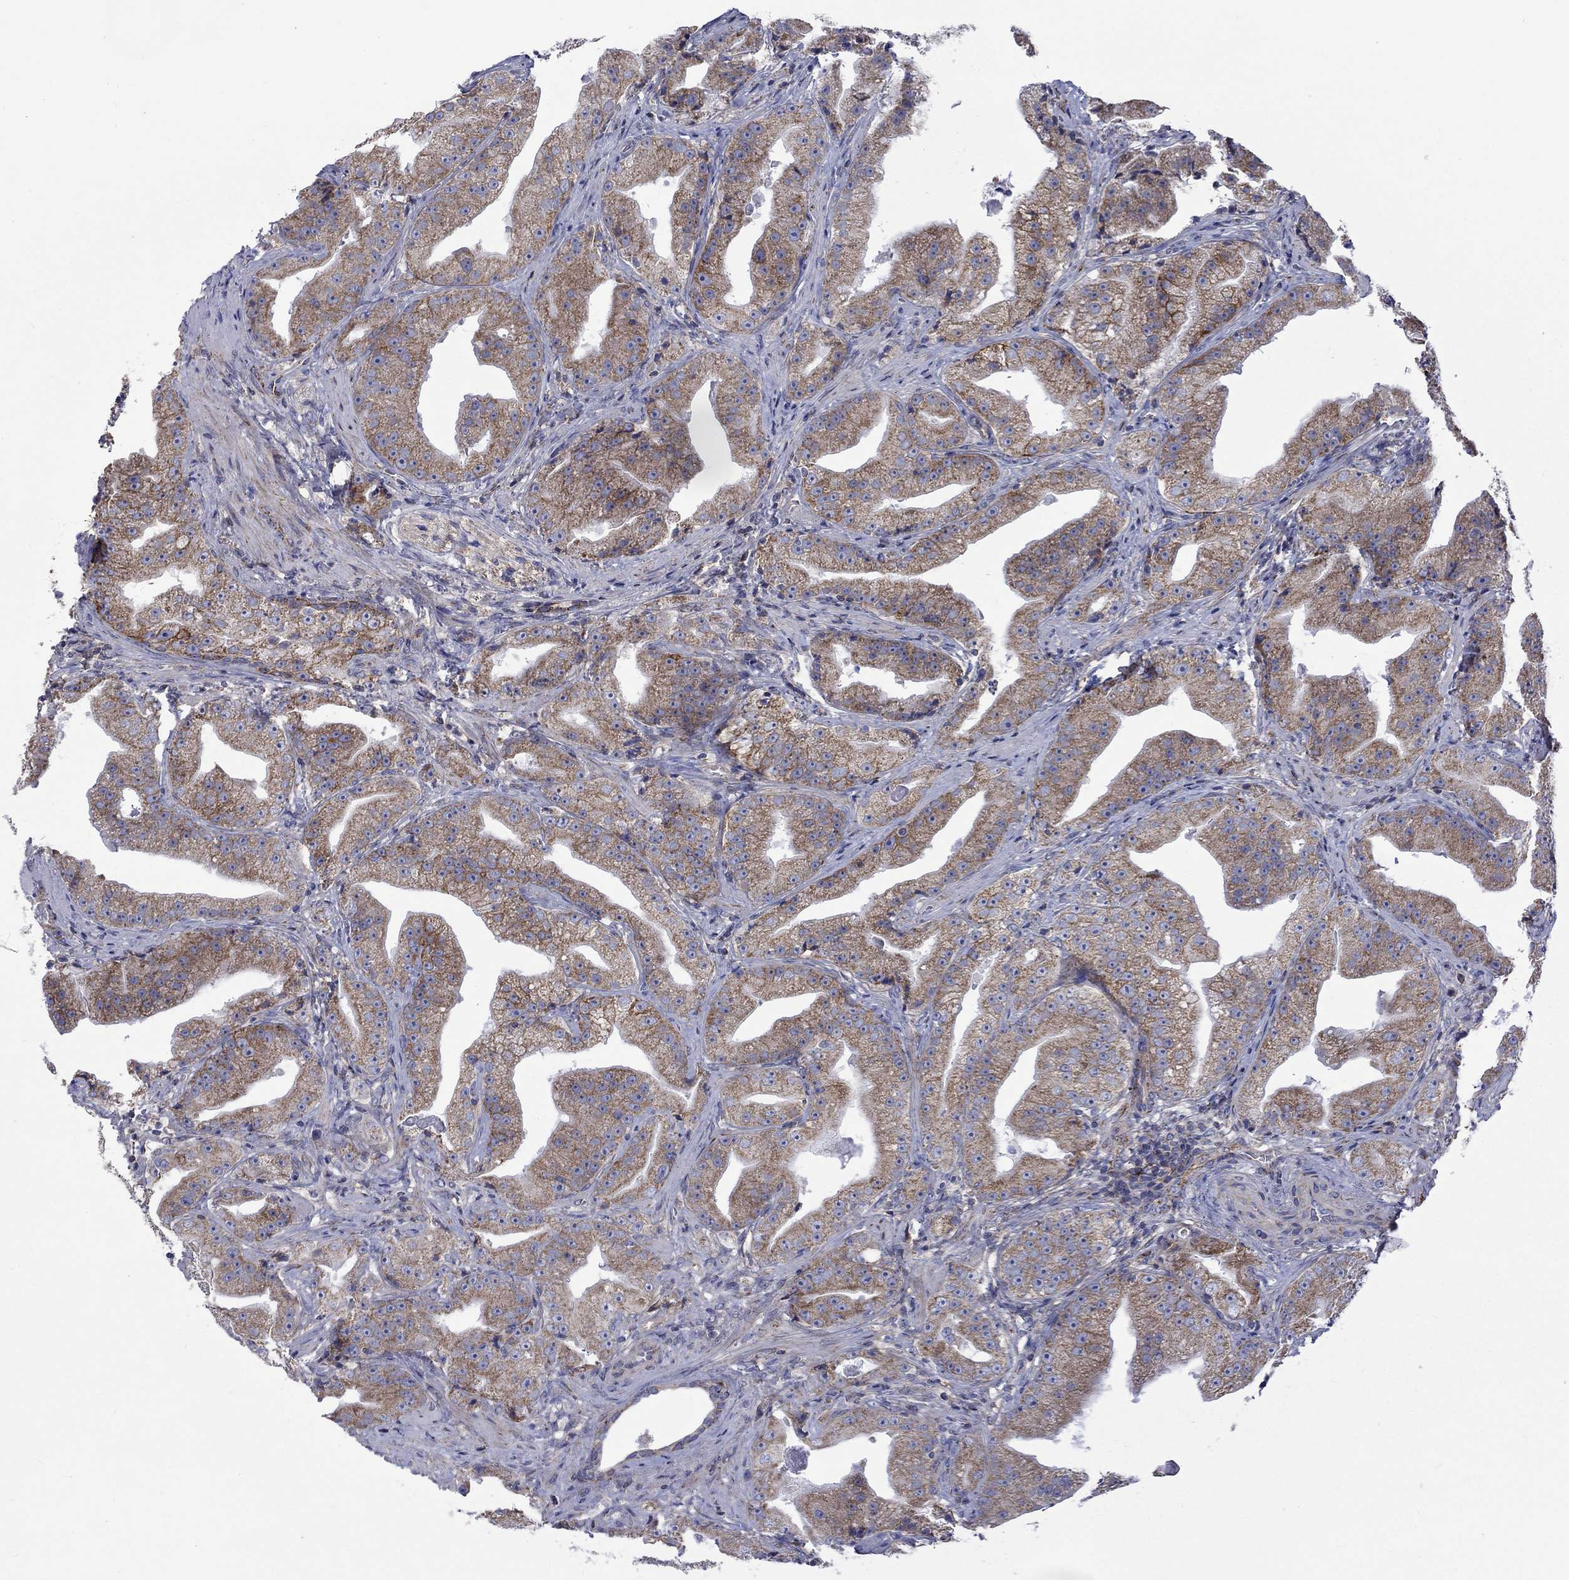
{"staining": {"intensity": "moderate", "quantity": ">75%", "location": "cytoplasmic/membranous"}, "tissue": "prostate cancer", "cell_type": "Tumor cells", "image_type": "cancer", "snomed": [{"axis": "morphology", "description": "Adenocarcinoma, Low grade"}, {"axis": "topography", "description": "Prostate"}], "caption": "An IHC micrograph of tumor tissue is shown. Protein staining in brown shows moderate cytoplasmic/membranous positivity in prostate cancer within tumor cells.", "gene": "CISD1", "patient": {"sex": "male", "age": 62}}